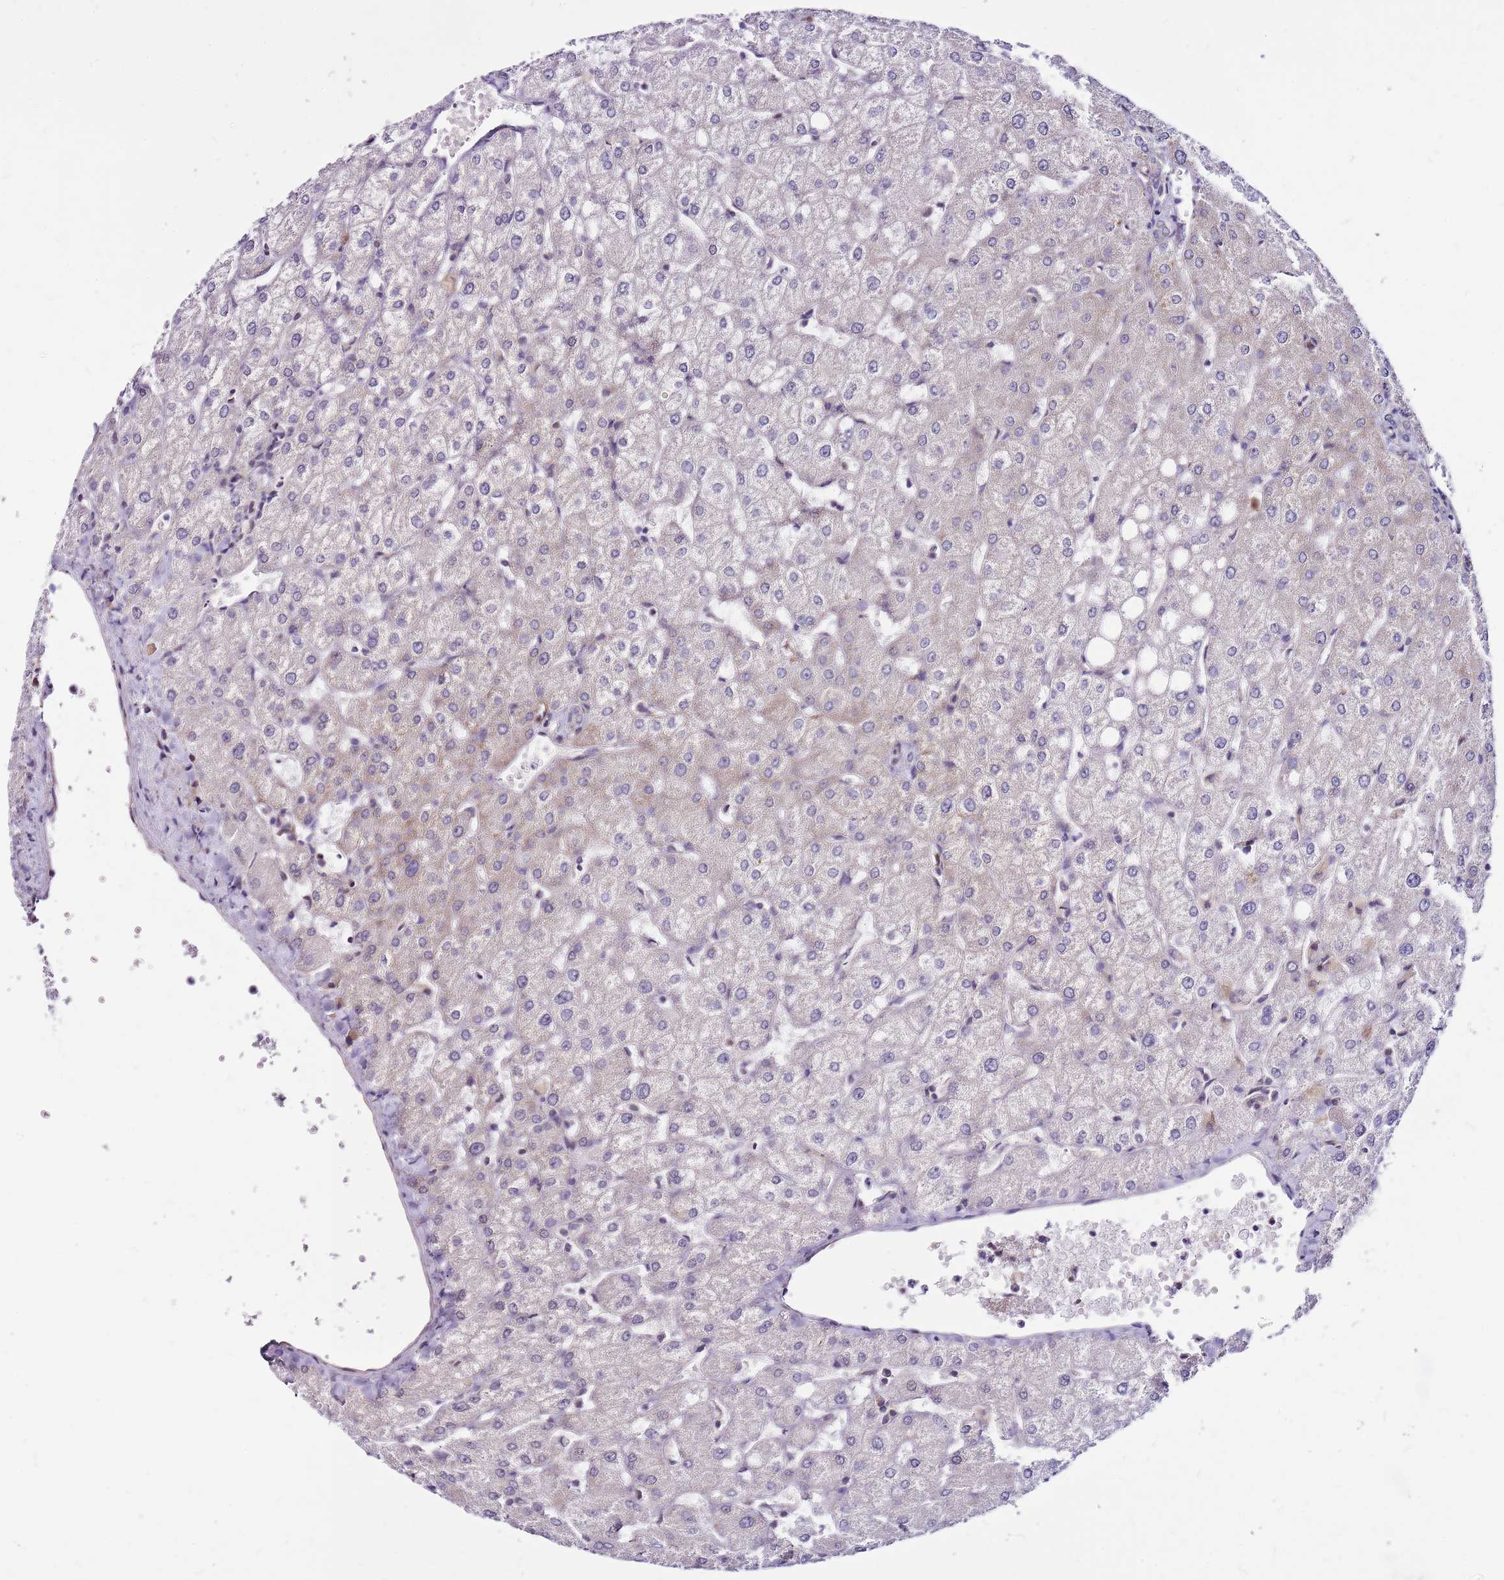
{"staining": {"intensity": "negative", "quantity": "none", "location": "none"}, "tissue": "liver", "cell_type": "Cholangiocytes", "image_type": "normal", "snomed": [{"axis": "morphology", "description": "Normal tissue, NOS"}, {"axis": "topography", "description": "Liver"}], "caption": "Photomicrograph shows no significant protein staining in cholangiocytes of normal liver.", "gene": "POLE3", "patient": {"sex": "female", "age": 54}}